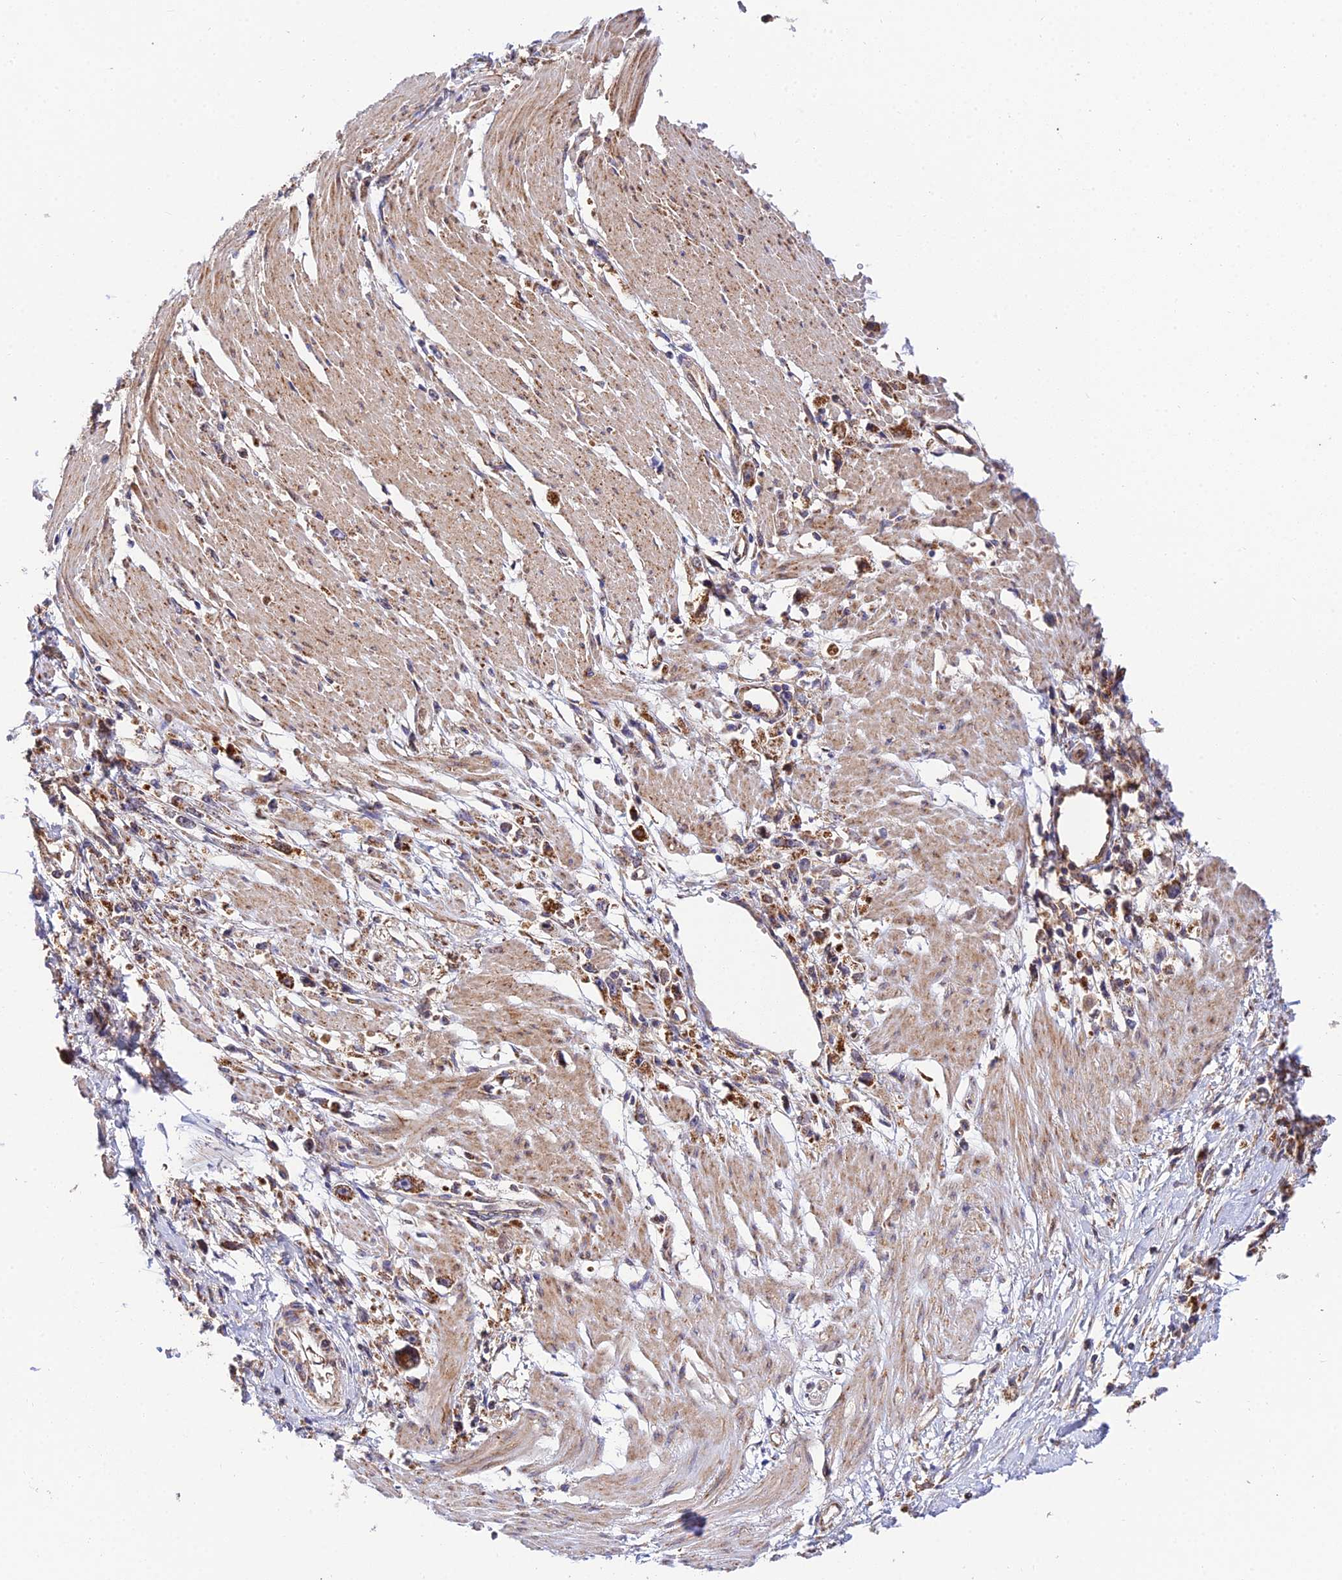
{"staining": {"intensity": "moderate", "quantity": ">75%", "location": "cytoplasmic/membranous"}, "tissue": "stomach cancer", "cell_type": "Tumor cells", "image_type": "cancer", "snomed": [{"axis": "morphology", "description": "Adenocarcinoma, NOS"}, {"axis": "topography", "description": "Stomach"}], "caption": "Brown immunohistochemical staining in human adenocarcinoma (stomach) displays moderate cytoplasmic/membranous positivity in about >75% of tumor cells.", "gene": "PODNL1", "patient": {"sex": "female", "age": 59}}